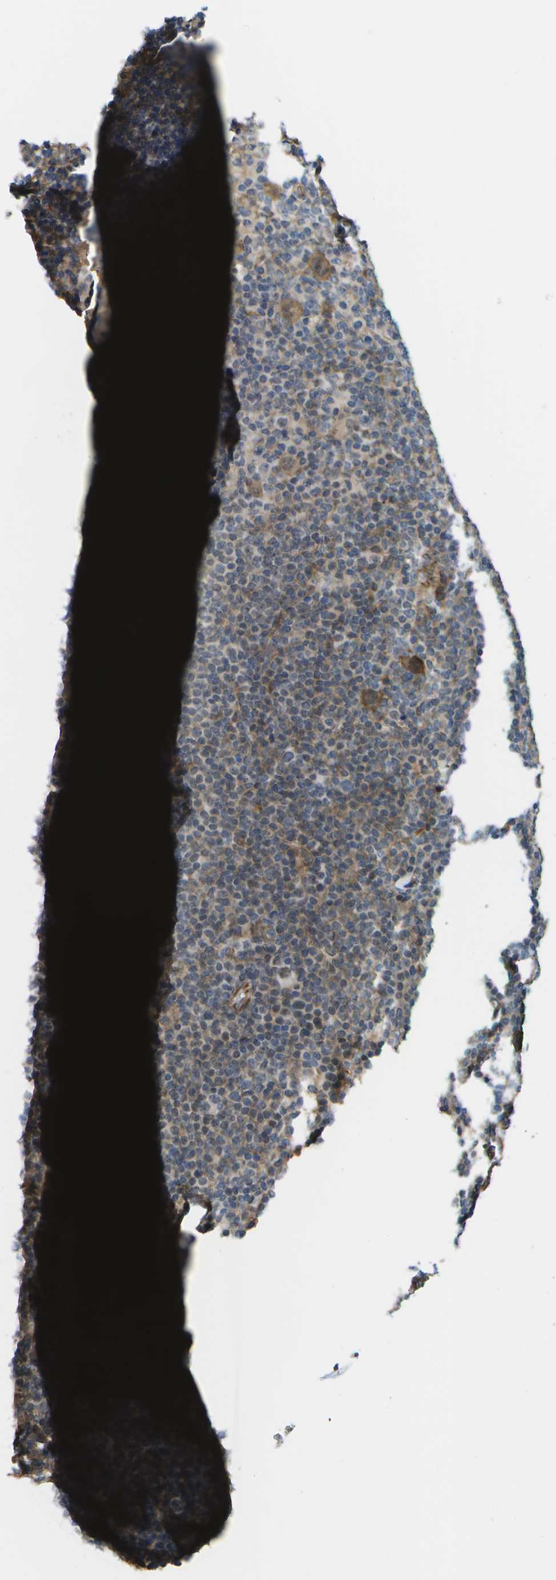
{"staining": {"intensity": "moderate", "quantity": "25%-75%", "location": "cytoplasmic/membranous"}, "tissue": "lymphoma", "cell_type": "Tumor cells", "image_type": "cancer", "snomed": [{"axis": "morphology", "description": "Hodgkin's disease, NOS"}, {"axis": "topography", "description": "Lymph node"}], "caption": "This histopathology image displays IHC staining of human Hodgkin's disease, with medium moderate cytoplasmic/membranous positivity in approximately 25%-75% of tumor cells.", "gene": "KIAA0040", "patient": {"sex": "female", "age": 57}}